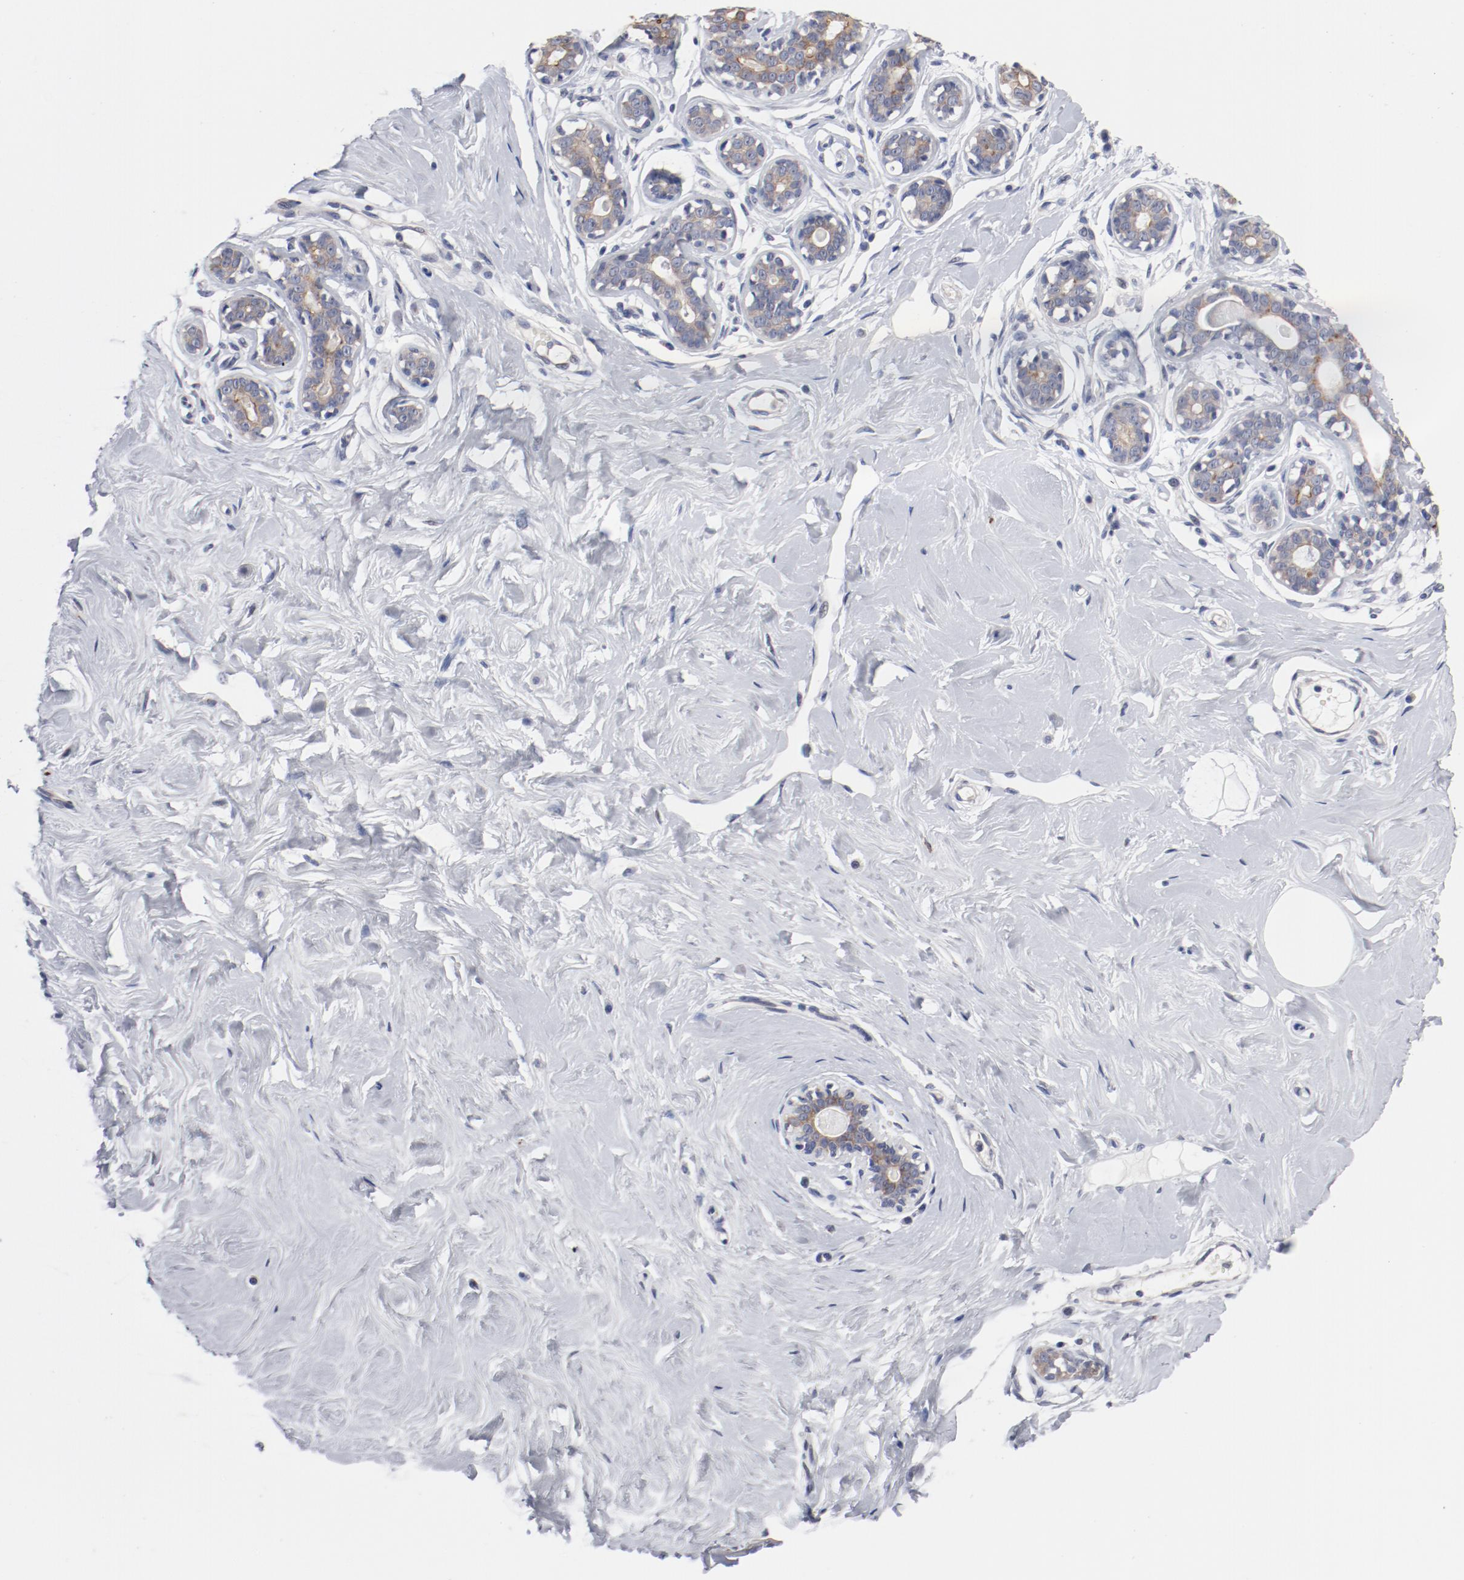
{"staining": {"intensity": "negative", "quantity": "none", "location": "none"}, "tissue": "breast", "cell_type": "Adipocytes", "image_type": "normal", "snomed": [{"axis": "morphology", "description": "Normal tissue, NOS"}, {"axis": "topography", "description": "Breast"}], "caption": "High magnification brightfield microscopy of benign breast stained with DAB (brown) and counterstained with hematoxylin (blue): adipocytes show no significant staining. Brightfield microscopy of IHC stained with DAB (brown) and hematoxylin (blue), captured at high magnification.", "gene": "GPR143", "patient": {"sex": "female", "age": 23}}